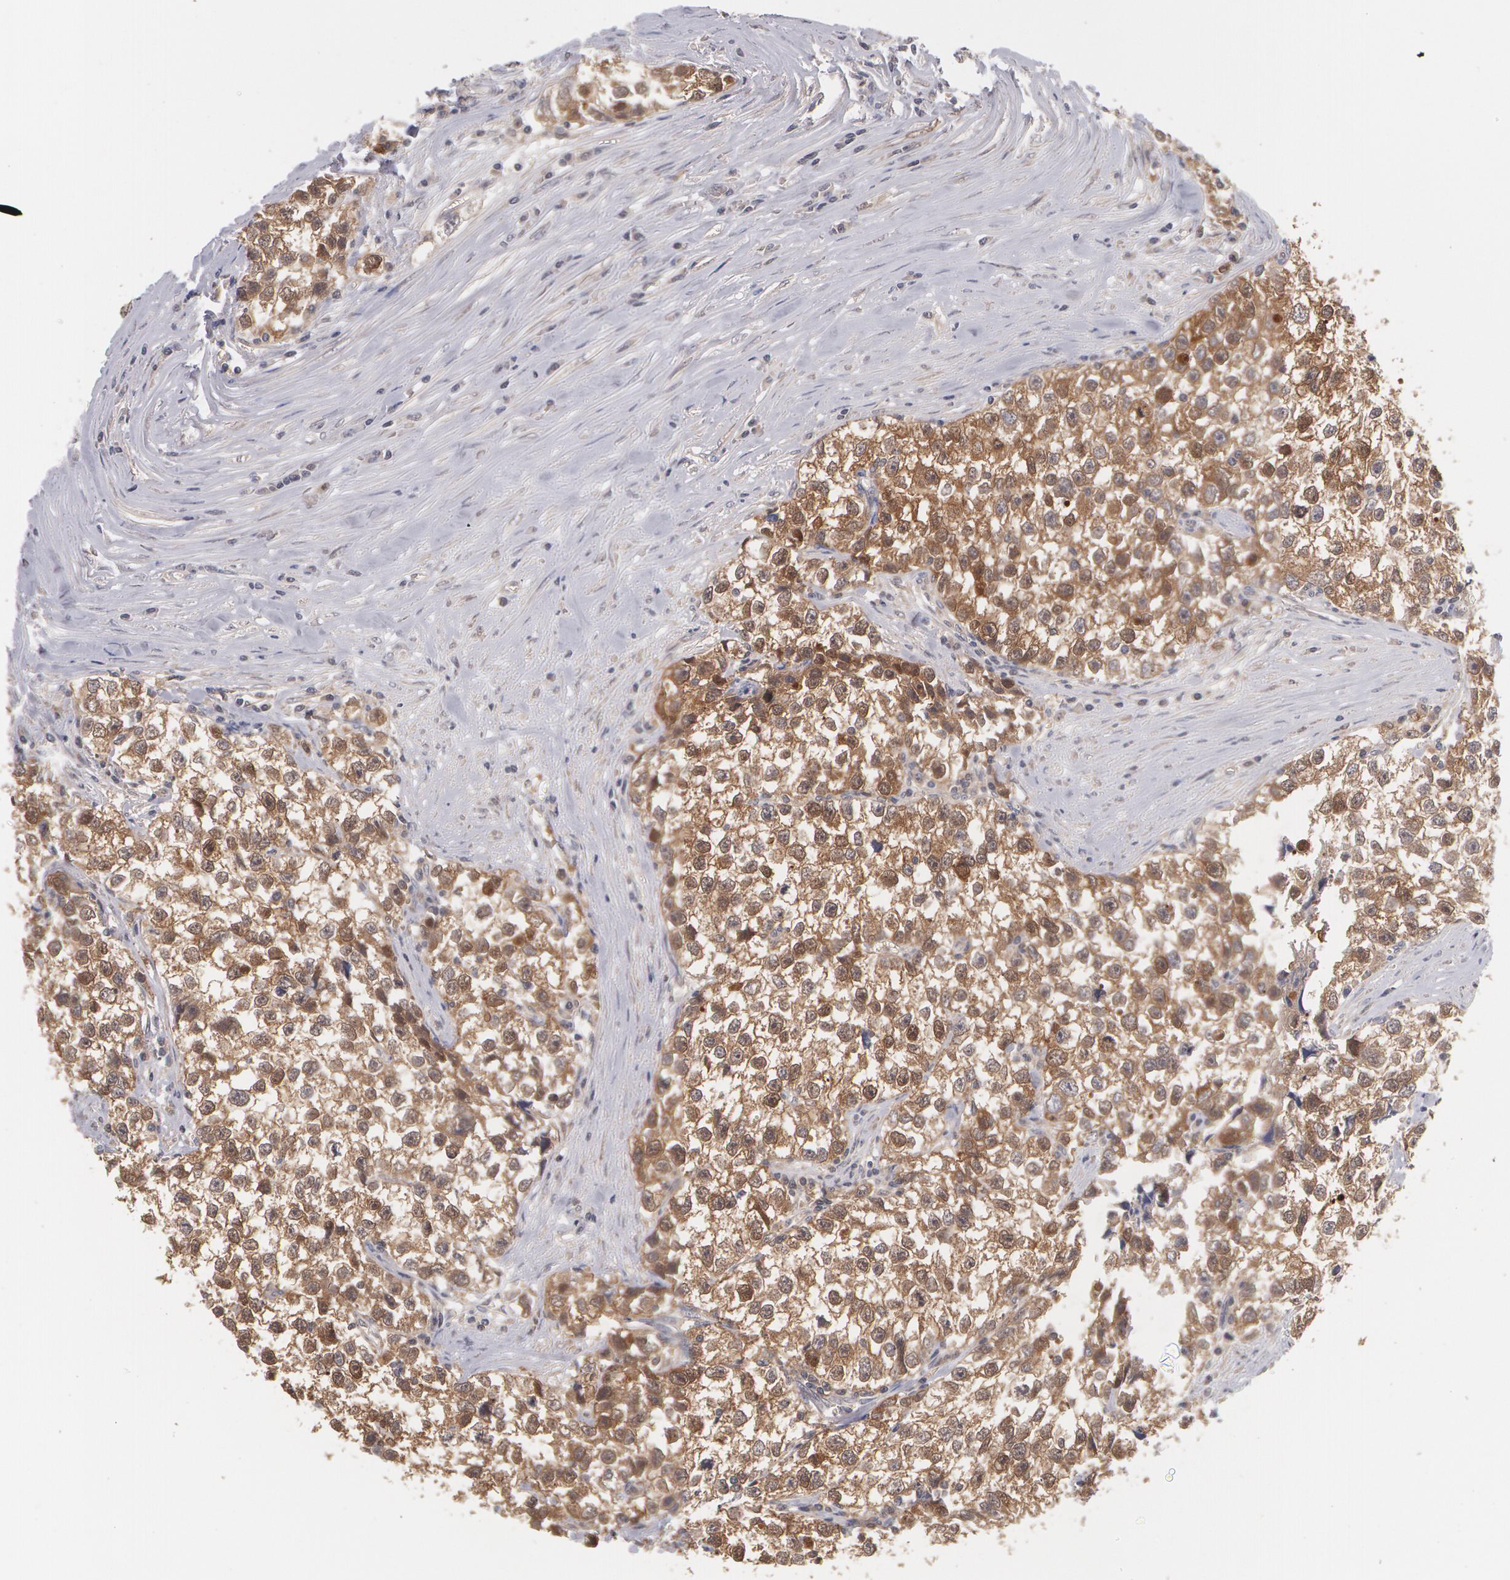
{"staining": {"intensity": "moderate", "quantity": ">75%", "location": "cytoplasmic/membranous"}, "tissue": "testis cancer", "cell_type": "Tumor cells", "image_type": "cancer", "snomed": [{"axis": "morphology", "description": "Seminoma, NOS"}, {"axis": "morphology", "description": "Carcinoma, Embryonal, NOS"}, {"axis": "topography", "description": "Testis"}], "caption": "IHC staining of testis cancer, which displays medium levels of moderate cytoplasmic/membranous expression in about >75% of tumor cells indicating moderate cytoplasmic/membranous protein positivity. The staining was performed using DAB (brown) for protein detection and nuclei were counterstained in hematoxylin (blue).", "gene": "TXNRD1", "patient": {"sex": "male", "age": 30}}